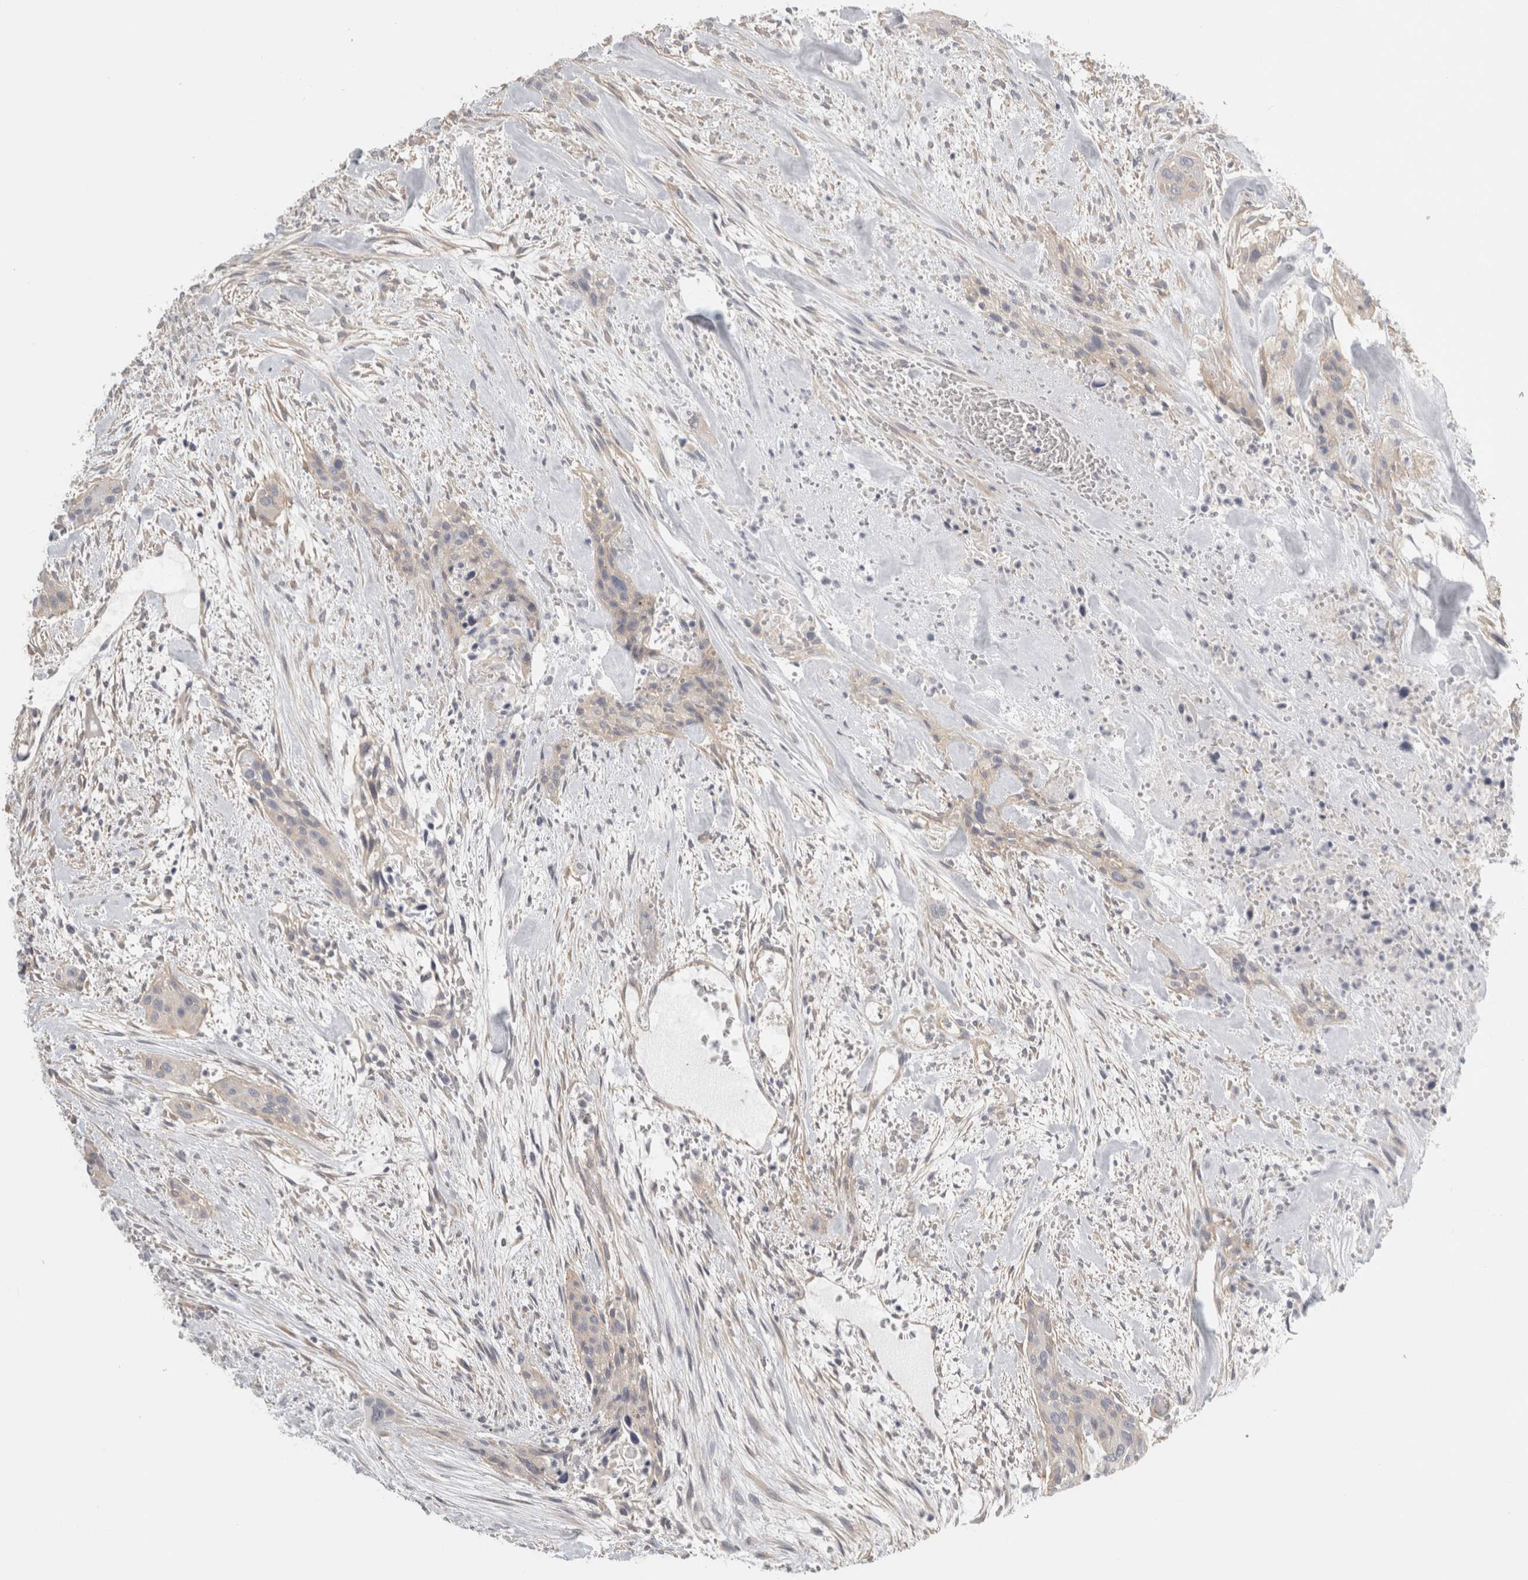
{"staining": {"intensity": "negative", "quantity": "none", "location": "none"}, "tissue": "urothelial cancer", "cell_type": "Tumor cells", "image_type": "cancer", "snomed": [{"axis": "morphology", "description": "Urothelial carcinoma, High grade"}, {"axis": "topography", "description": "Urinary bladder"}], "caption": "Tumor cells show no significant staining in urothelial cancer.", "gene": "FBLIM1", "patient": {"sex": "male", "age": 35}}